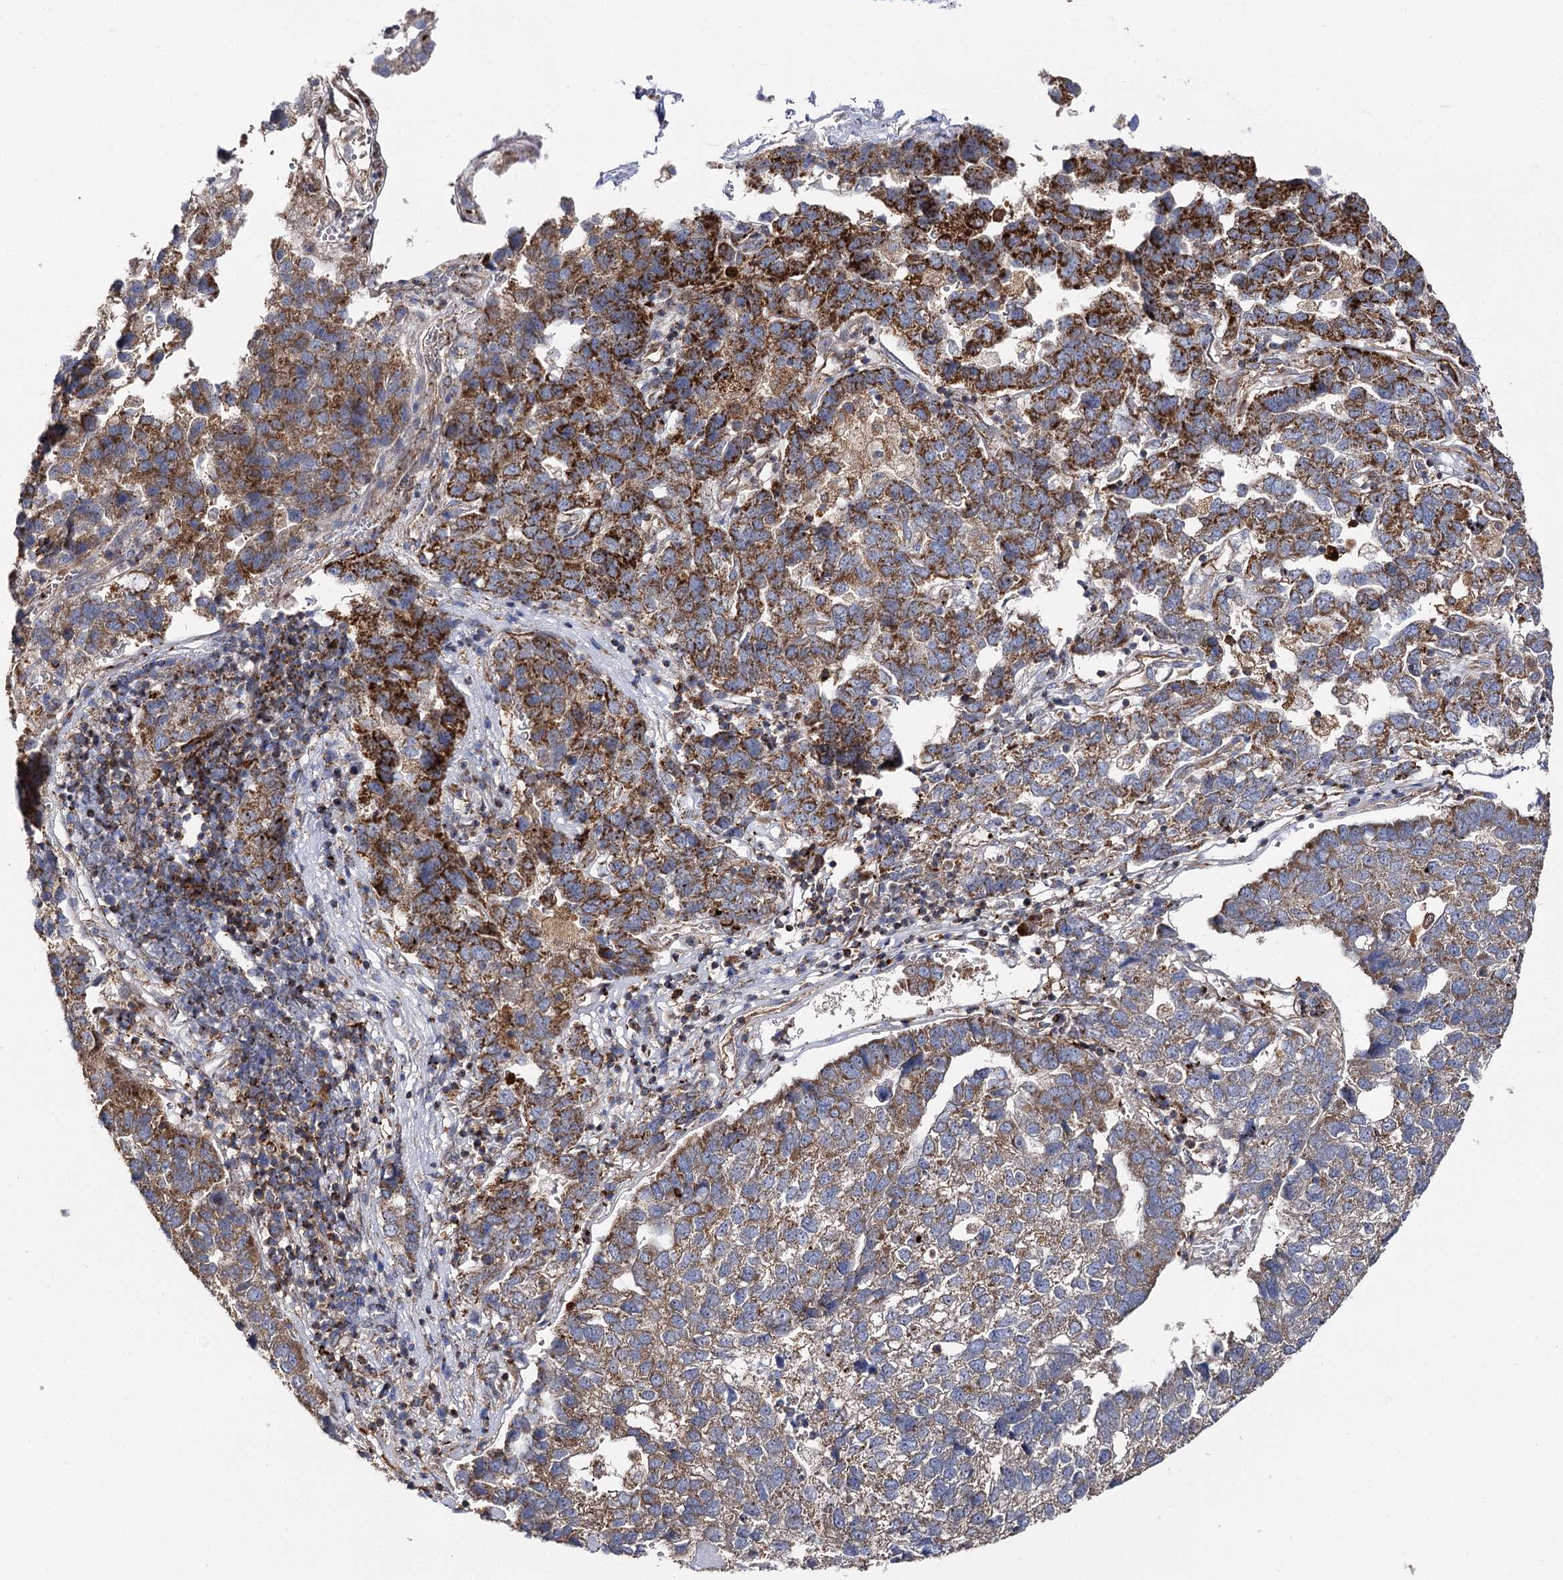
{"staining": {"intensity": "strong", "quantity": "<25%", "location": "cytoplasmic/membranous"}, "tissue": "pancreatic cancer", "cell_type": "Tumor cells", "image_type": "cancer", "snomed": [{"axis": "morphology", "description": "Adenocarcinoma, NOS"}, {"axis": "topography", "description": "Pancreas"}], "caption": "An image of pancreatic adenocarcinoma stained for a protein exhibits strong cytoplasmic/membranous brown staining in tumor cells. (Brightfield microscopy of DAB IHC at high magnification).", "gene": "SEC24B", "patient": {"sex": "female", "age": 61}}